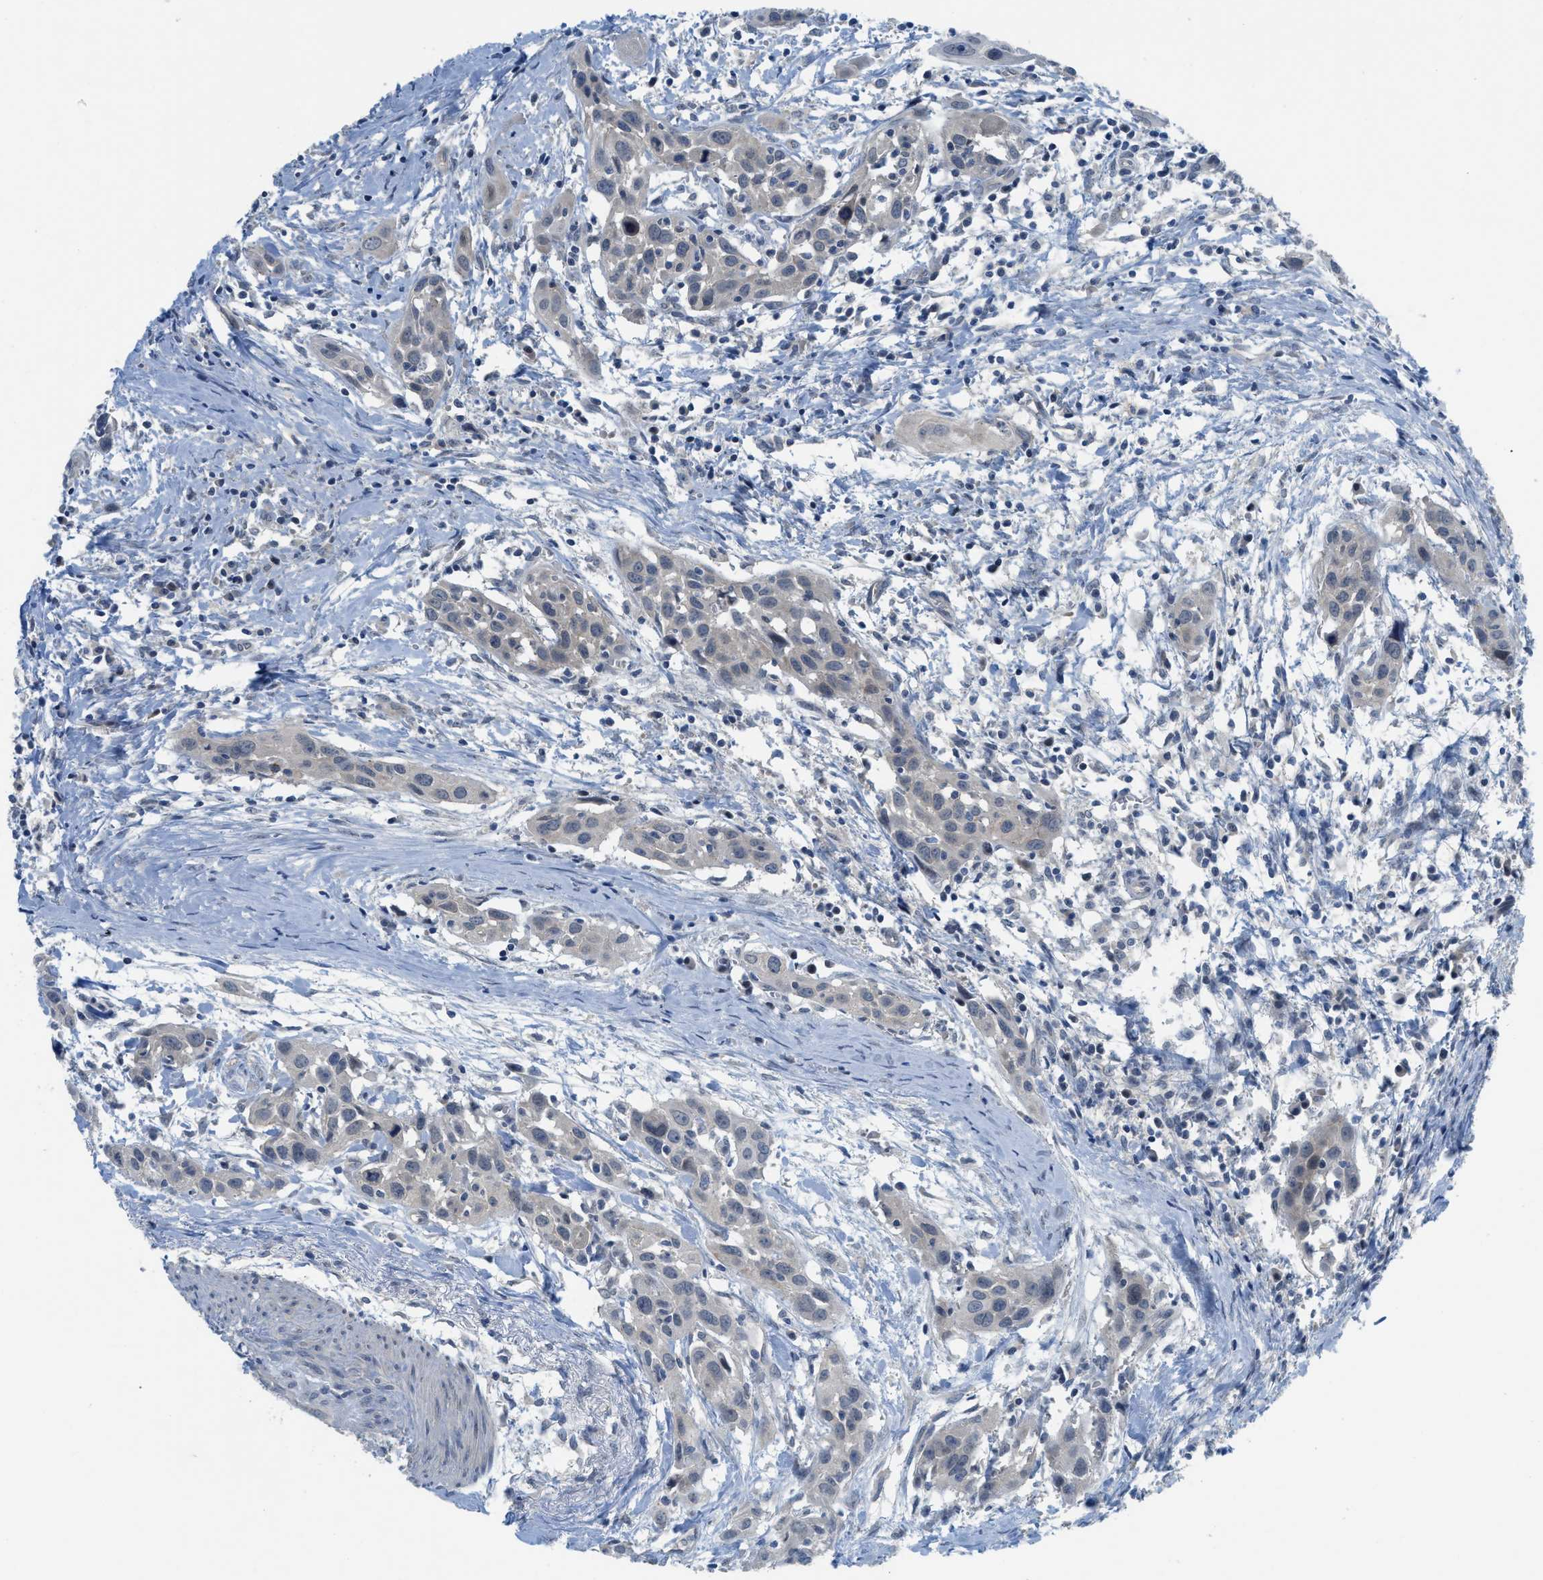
{"staining": {"intensity": "negative", "quantity": "none", "location": "none"}, "tissue": "head and neck cancer", "cell_type": "Tumor cells", "image_type": "cancer", "snomed": [{"axis": "morphology", "description": "Squamous cell carcinoma, NOS"}, {"axis": "topography", "description": "Oral tissue"}, {"axis": "topography", "description": "Head-Neck"}], "caption": "Immunohistochemical staining of head and neck squamous cell carcinoma displays no significant staining in tumor cells.", "gene": "TNFAIP1", "patient": {"sex": "female", "age": 50}}